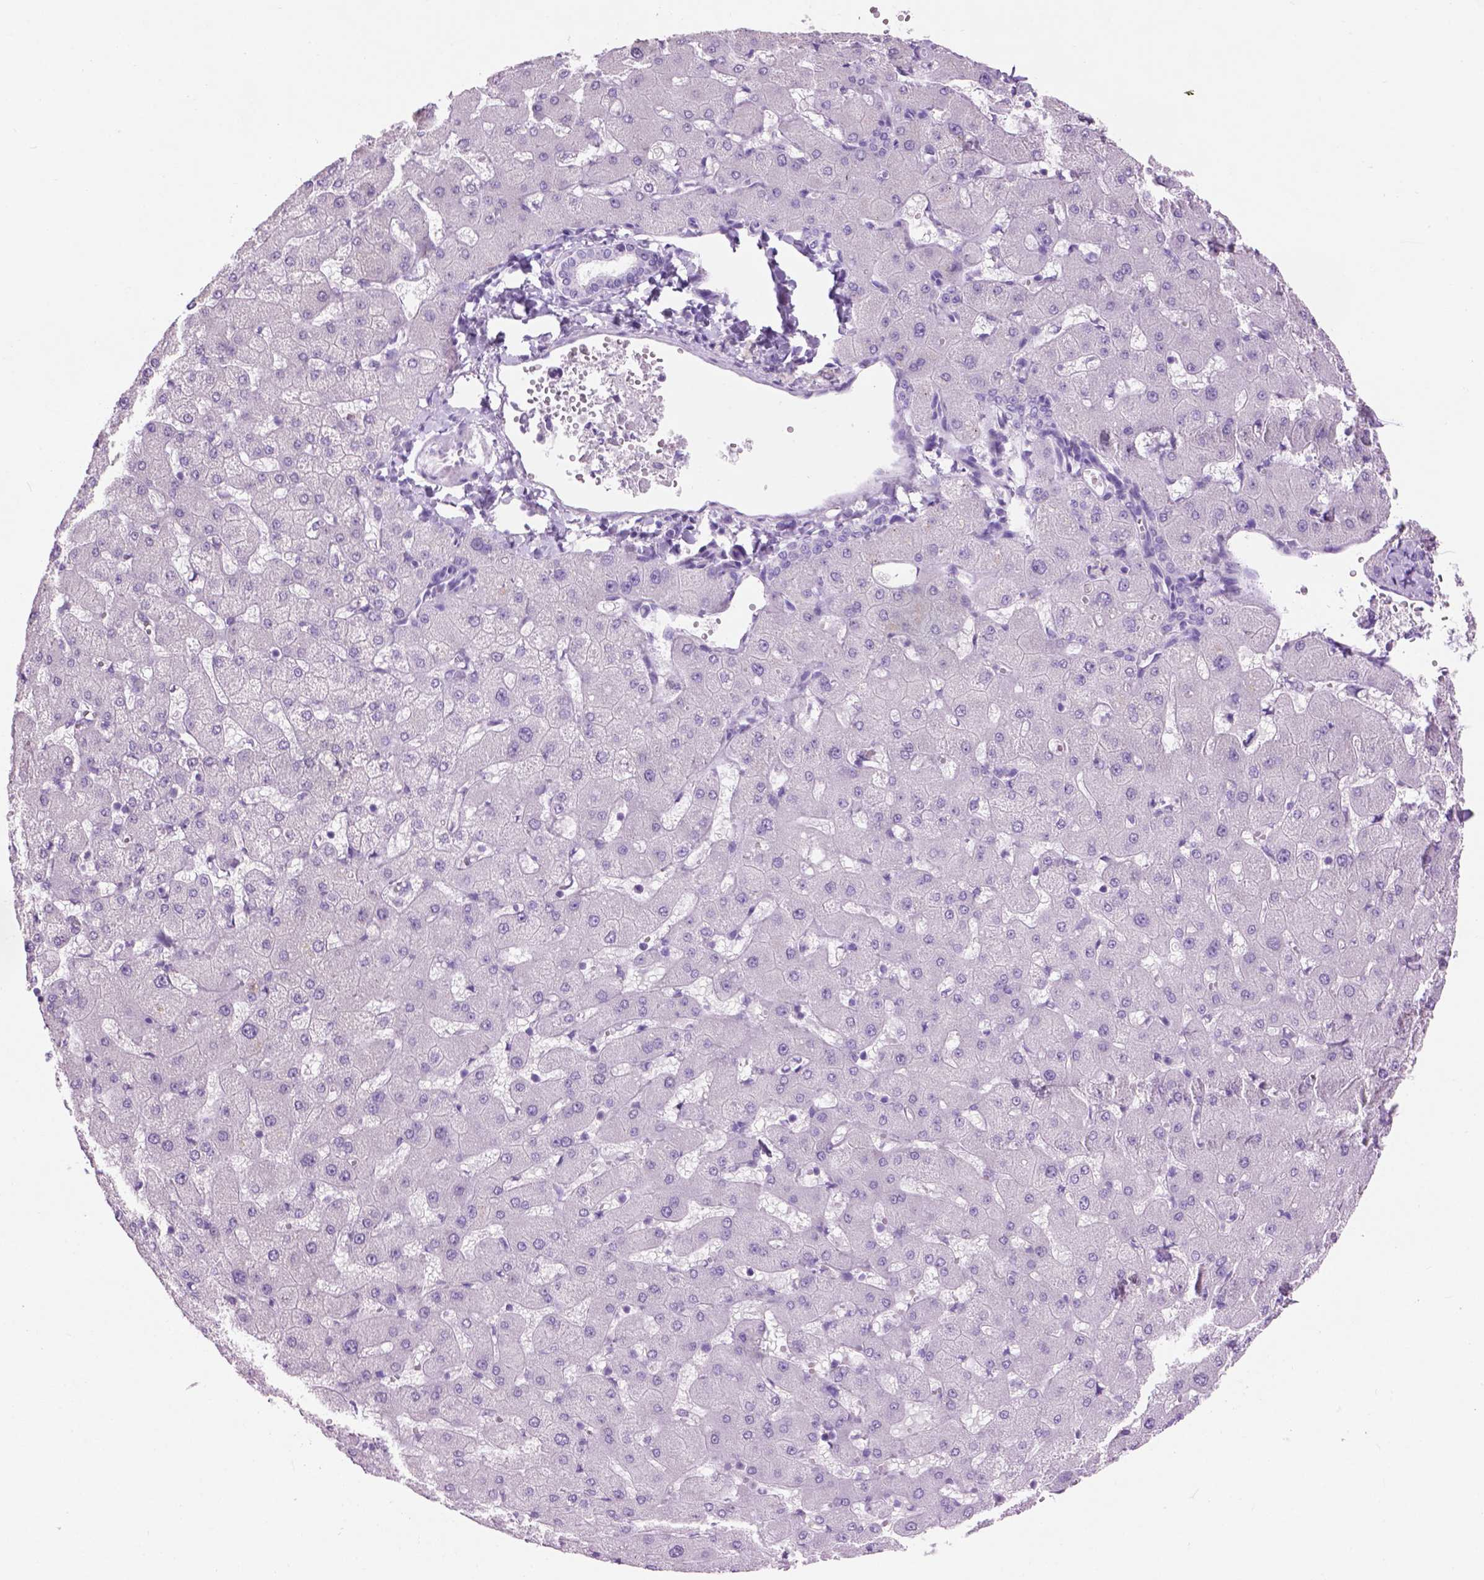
{"staining": {"intensity": "negative", "quantity": "none", "location": "none"}, "tissue": "liver", "cell_type": "Cholangiocytes", "image_type": "normal", "snomed": [{"axis": "morphology", "description": "Normal tissue, NOS"}, {"axis": "topography", "description": "Liver"}], "caption": "Immunohistochemistry photomicrograph of benign liver stained for a protein (brown), which demonstrates no expression in cholangiocytes.", "gene": "CRYBA4", "patient": {"sex": "female", "age": 63}}